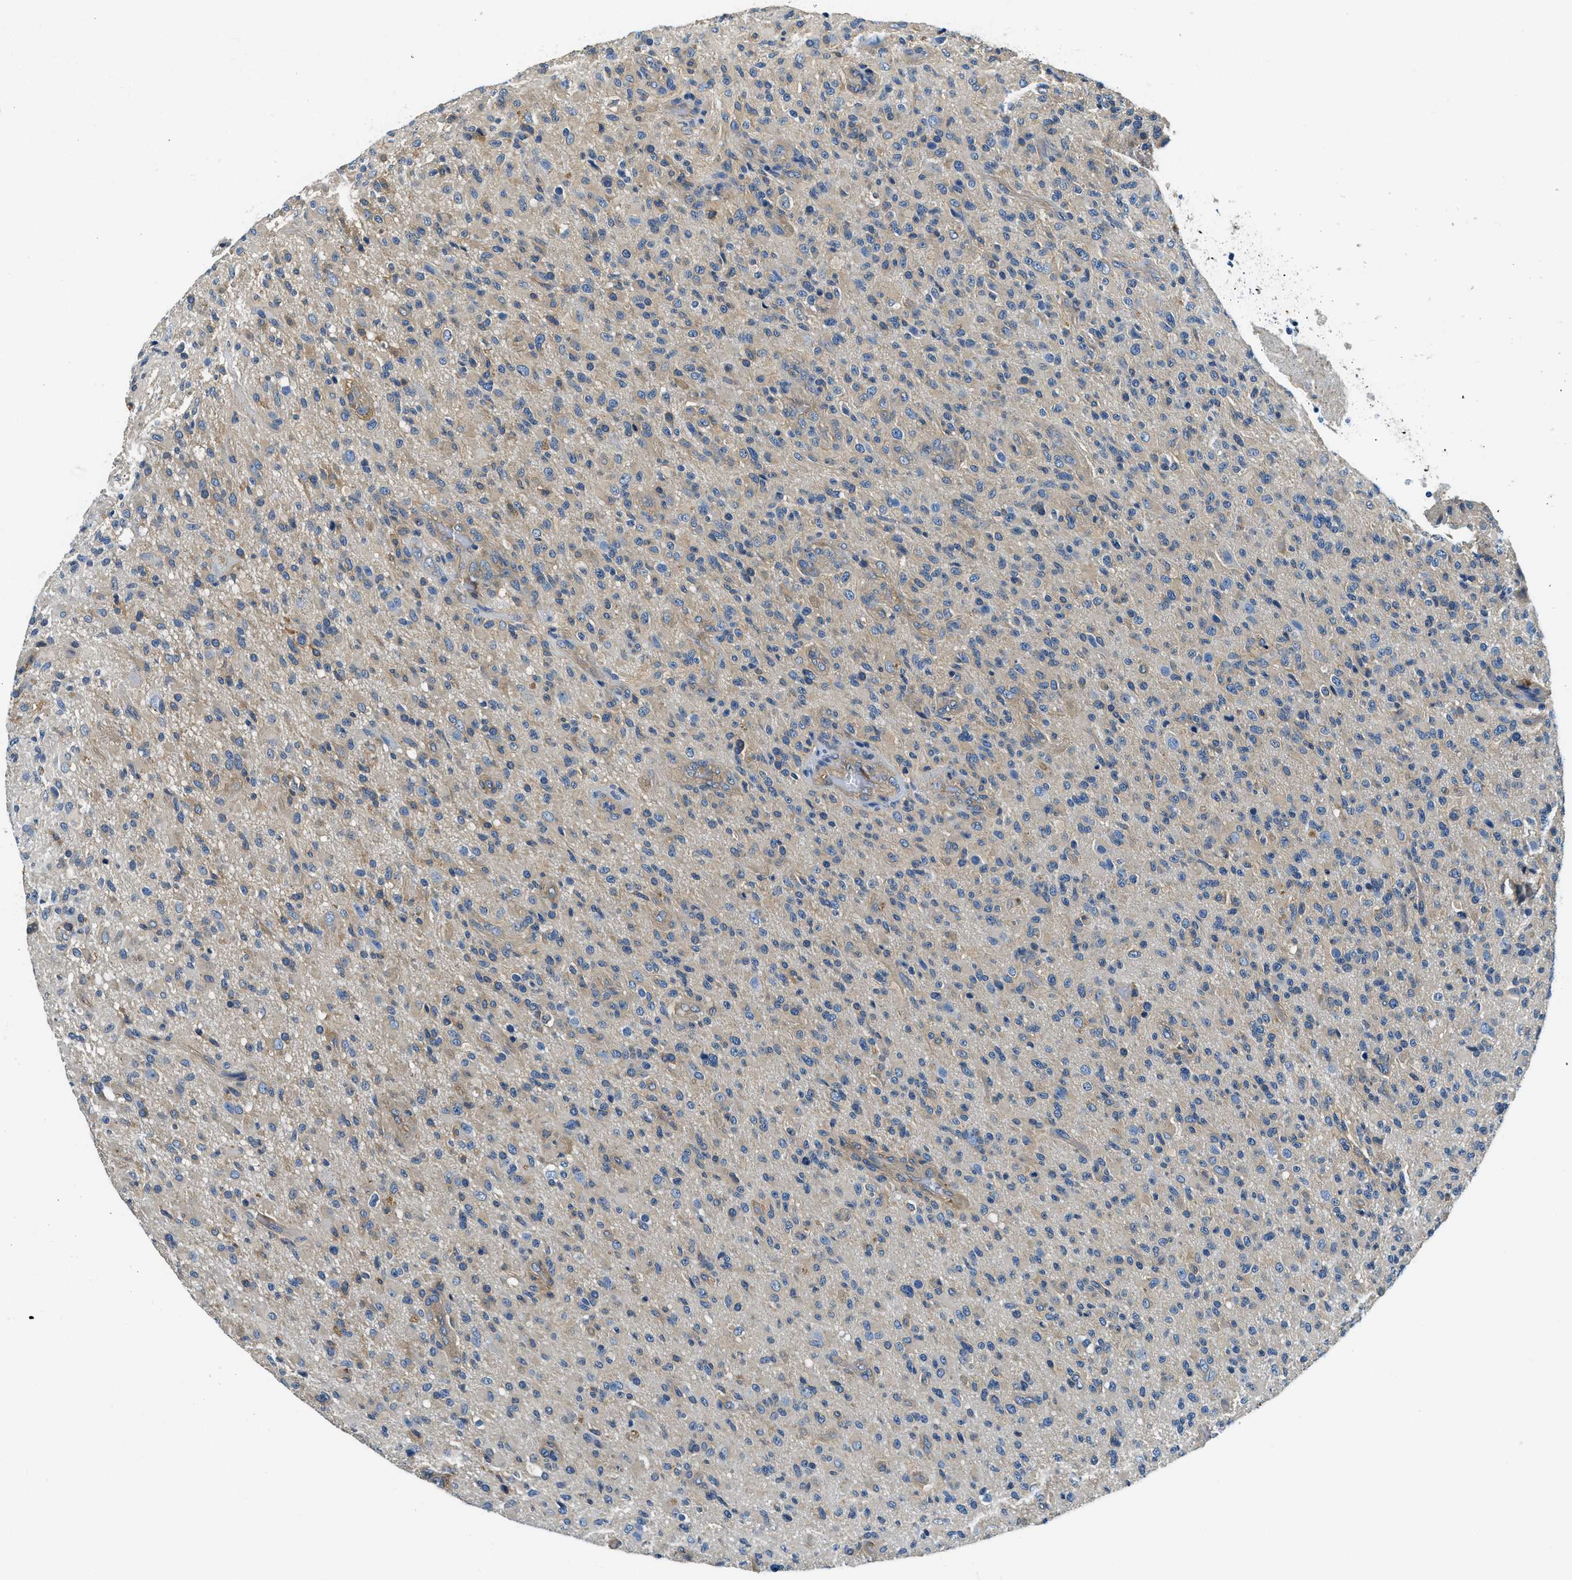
{"staining": {"intensity": "weak", "quantity": "<25%", "location": "cytoplasmic/membranous"}, "tissue": "glioma", "cell_type": "Tumor cells", "image_type": "cancer", "snomed": [{"axis": "morphology", "description": "Glioma, malignant, High grade"}, {"axis": "topography", "description": "Brain"}], "caption": "Tumor cells are negative for protein expression in human malignant glioma (high-grade).", "gene": "TWF1", "patient": {"sex": "male", "age": 71}}